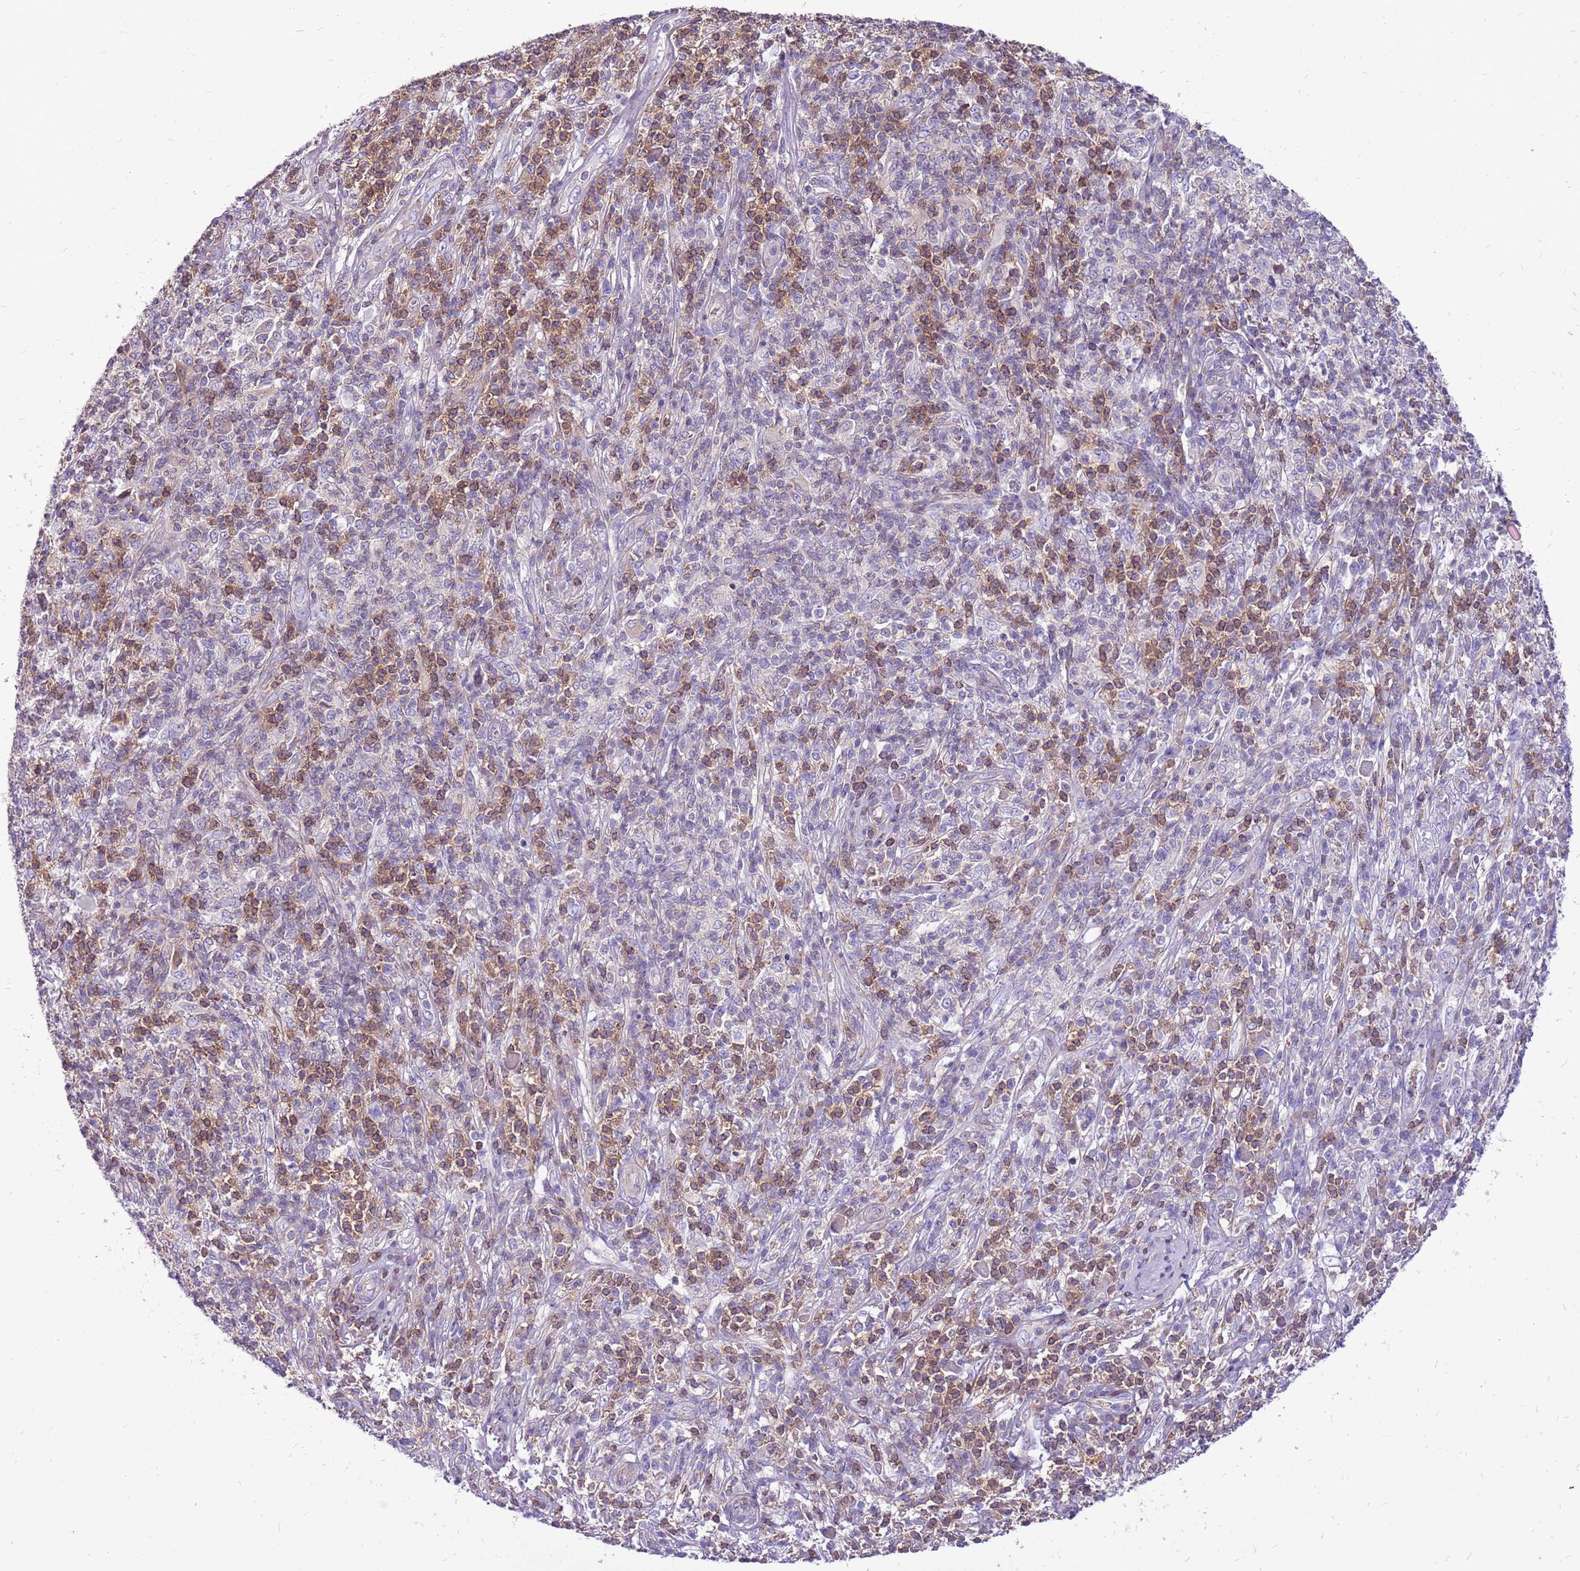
{"staining": {"intensity": "negative", "quantity": "none", "location": "none"}, "tissue": "melanoma", "cell_type": "Tumor cells", "image_type": "cancer", "snomed": [{"axis": "morphology", "description": "Malignant melanoma, NOS"}, {"axis": "topography", "description": "Skin"}], "caption": "This is an immunohistochemistry (IHC) photomicrograph of human melanoma. There is no expression in tumor cells.", "gene": "WDR90", "patient": {"sex": "male", "age": 66}}